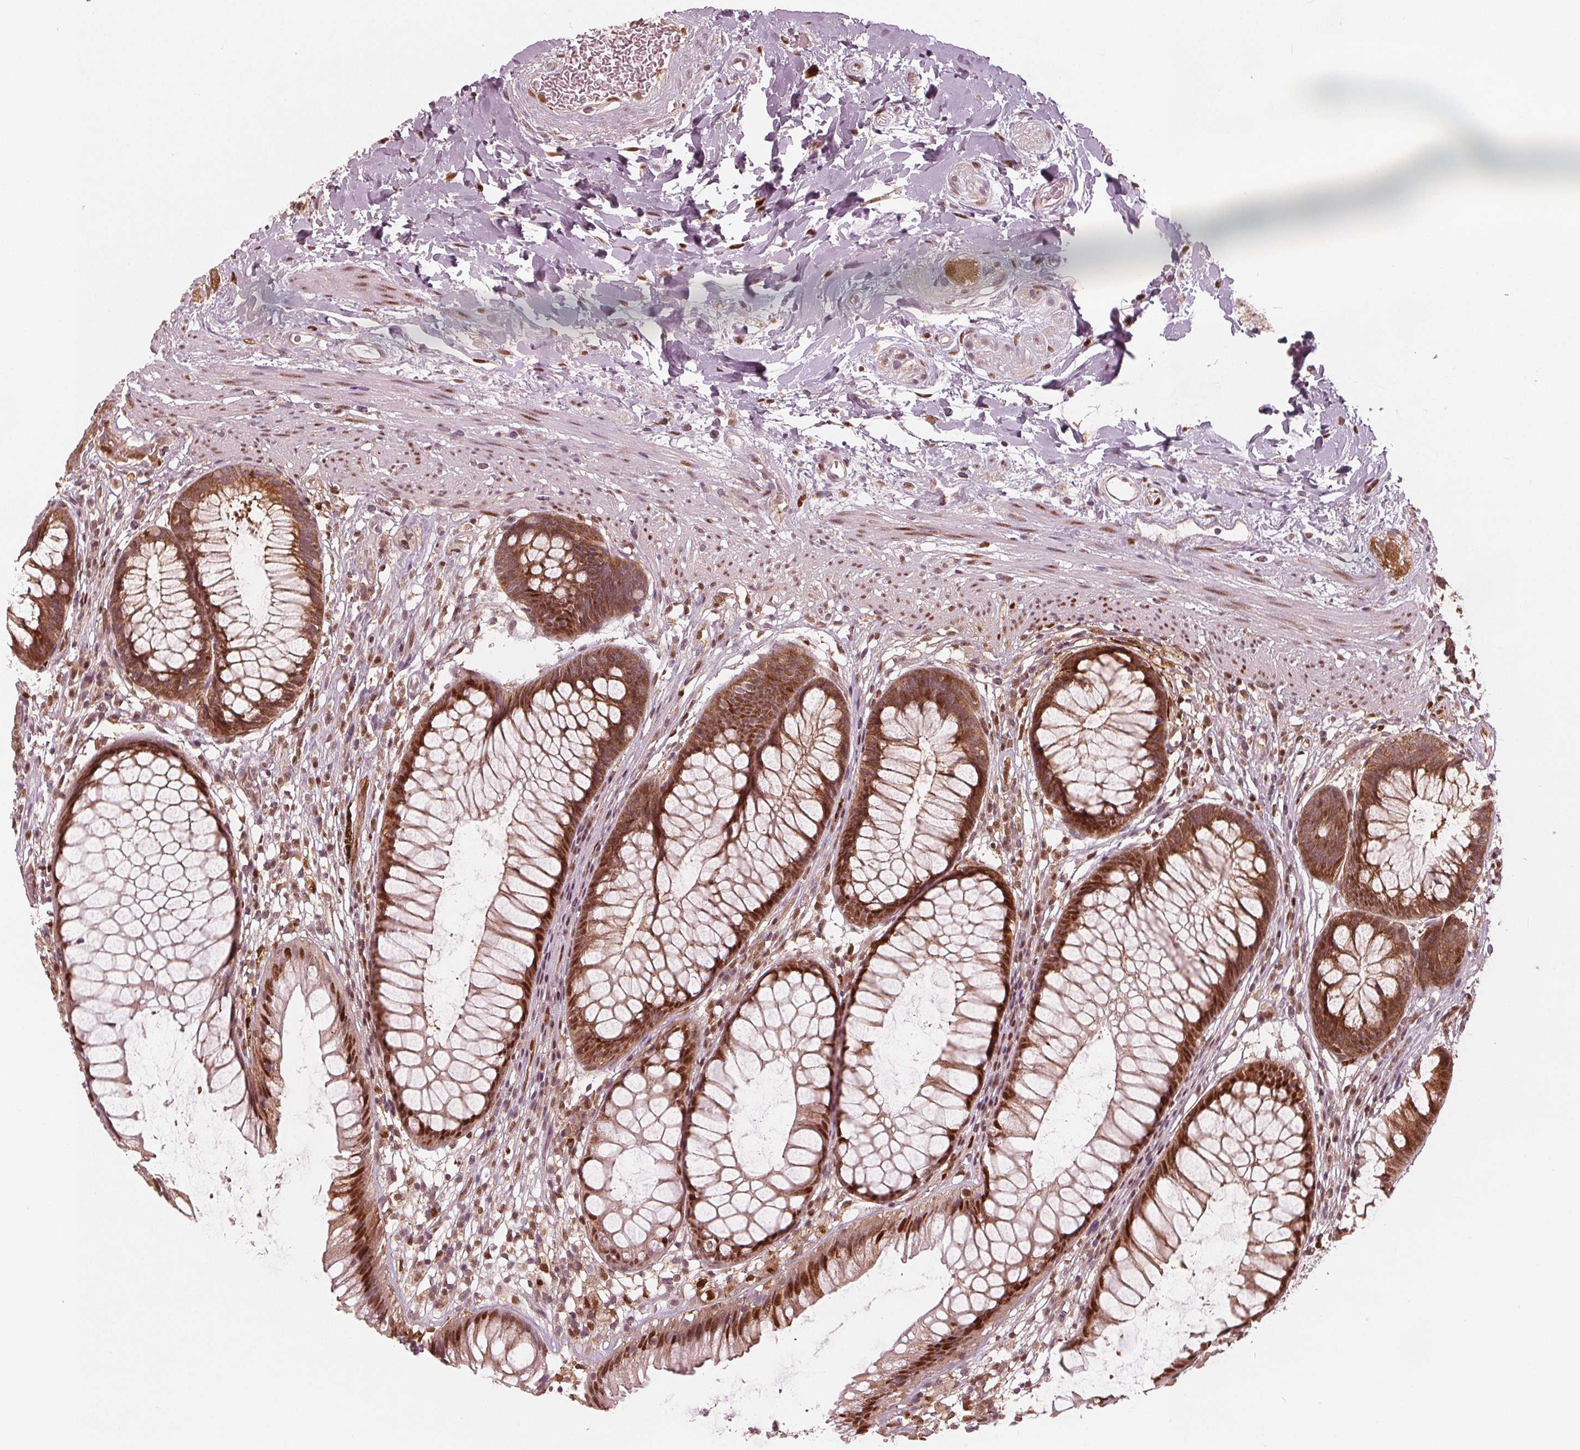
{"staining": {"intensity": "moderate", "quantity": ">75%", "location": "cytoplasmic/membranous,nuclear"}, "tissue": "rectum", "cell_type": "Glandular cells", "image_type": "normal", "snomed": [{"axis": "morphology", "description": "Normal tissue, NOS"}, {"axis": "topography", "description": "Smooth muscle"}, {"axis": "topography", "description": "Rectum"}], "caption": "This is a histology image of immunohistochemistry (IHC) staining of normal rectum, which shows moderate positivity in the cytoplasmic/membranous,nuclear of glandular cells.", "gene": "SQSTM1", "patient": {"sex": "male", "age": 53}}